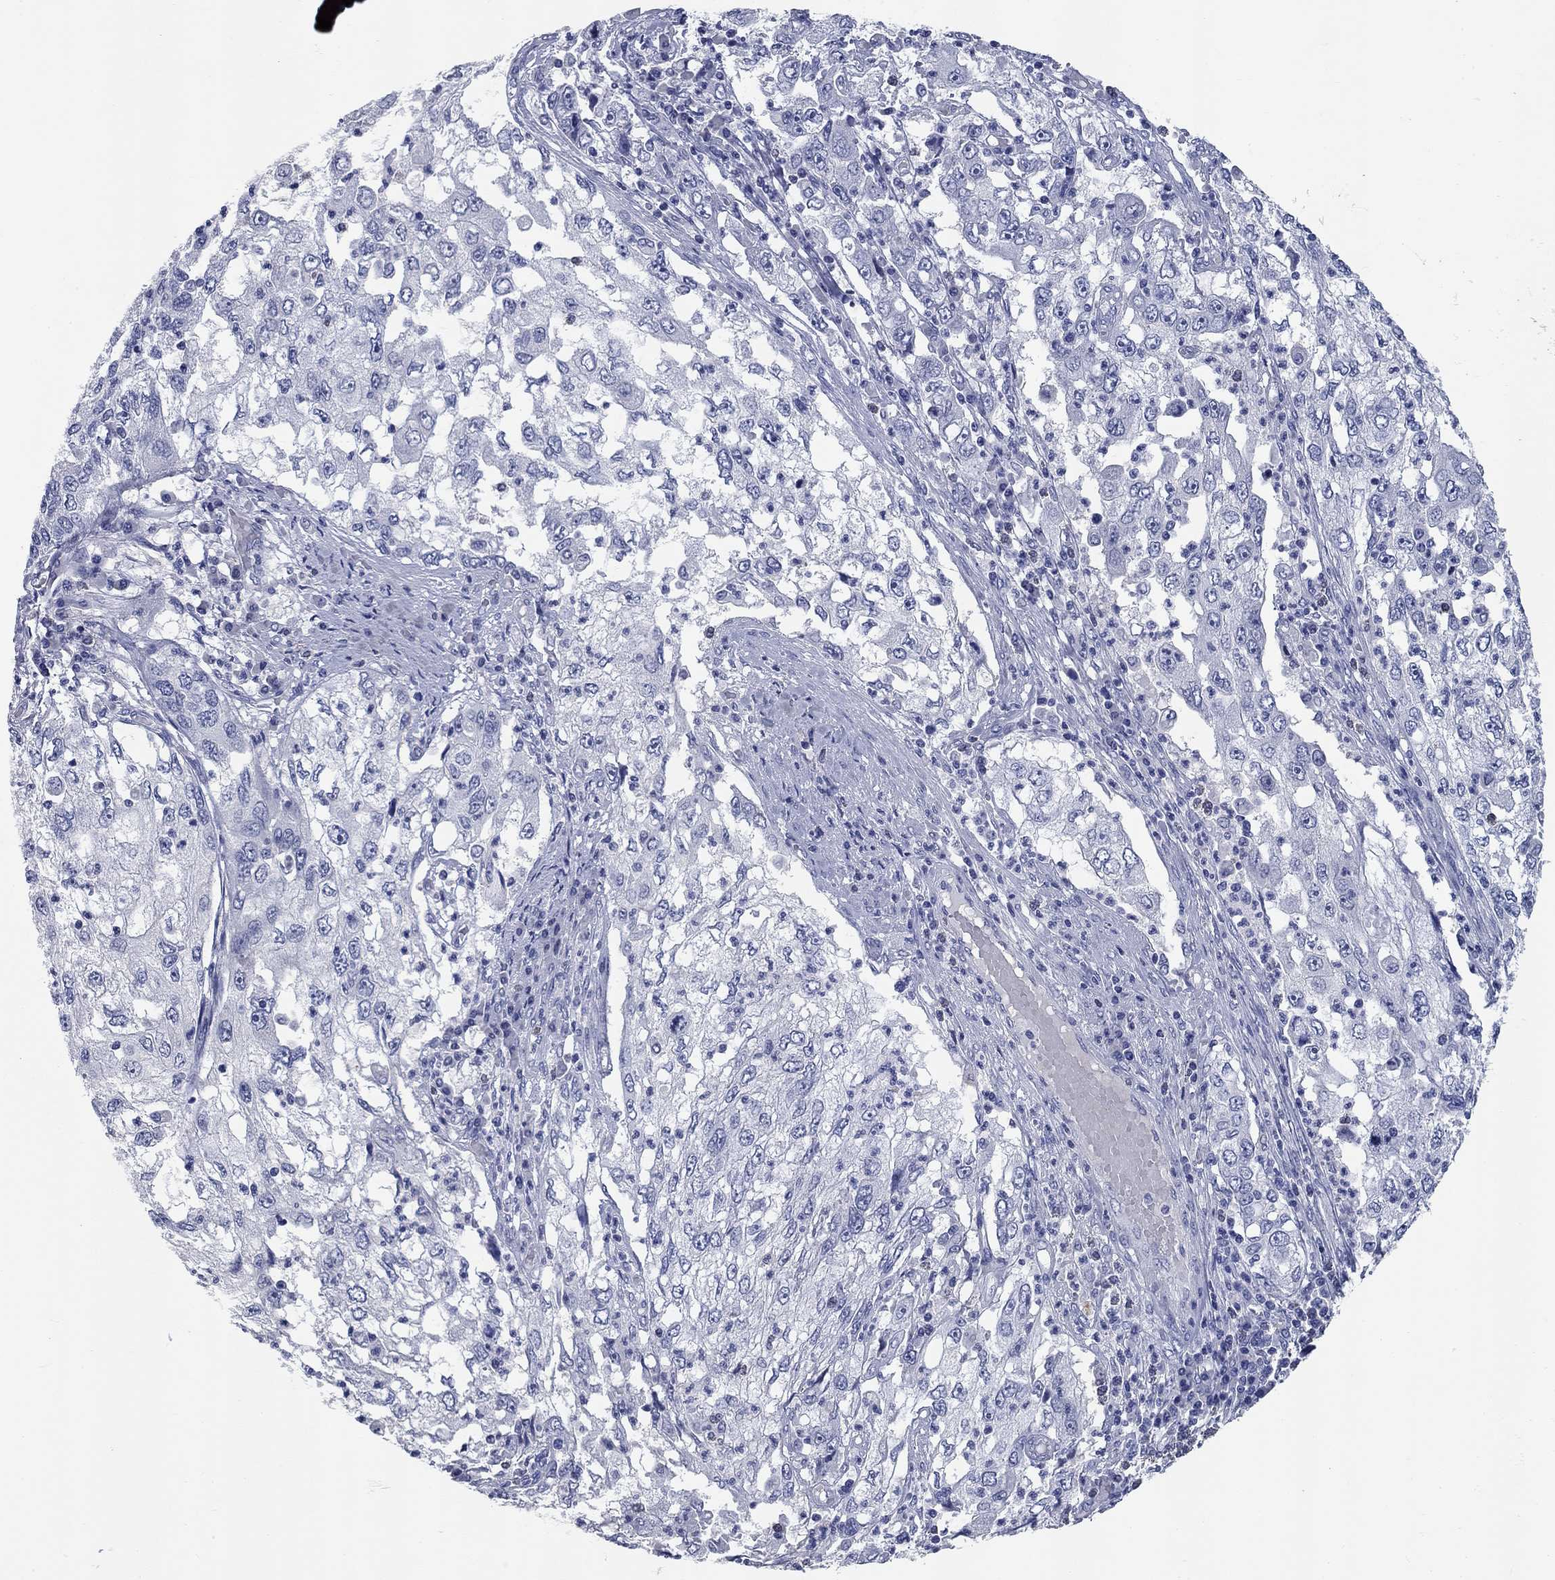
{"staining": {"intensity": "negative", "quantity": "none", "location": "none"}, "tissue": "cervical cancer", "cell_type": "Tumor cells", "image_type": "cancer", "snomed": [{"axis": "morphology", "description": "Squamous cell carcinoma, NOS"}, {"axis": "topography", "description": "Cervix"}], "caption": "There is no significant staining in tumor cells of cervical cancer (squamous cell carcinoma).", "gene": "SYT12", "patient": {"sex": "female", "age": 36}}